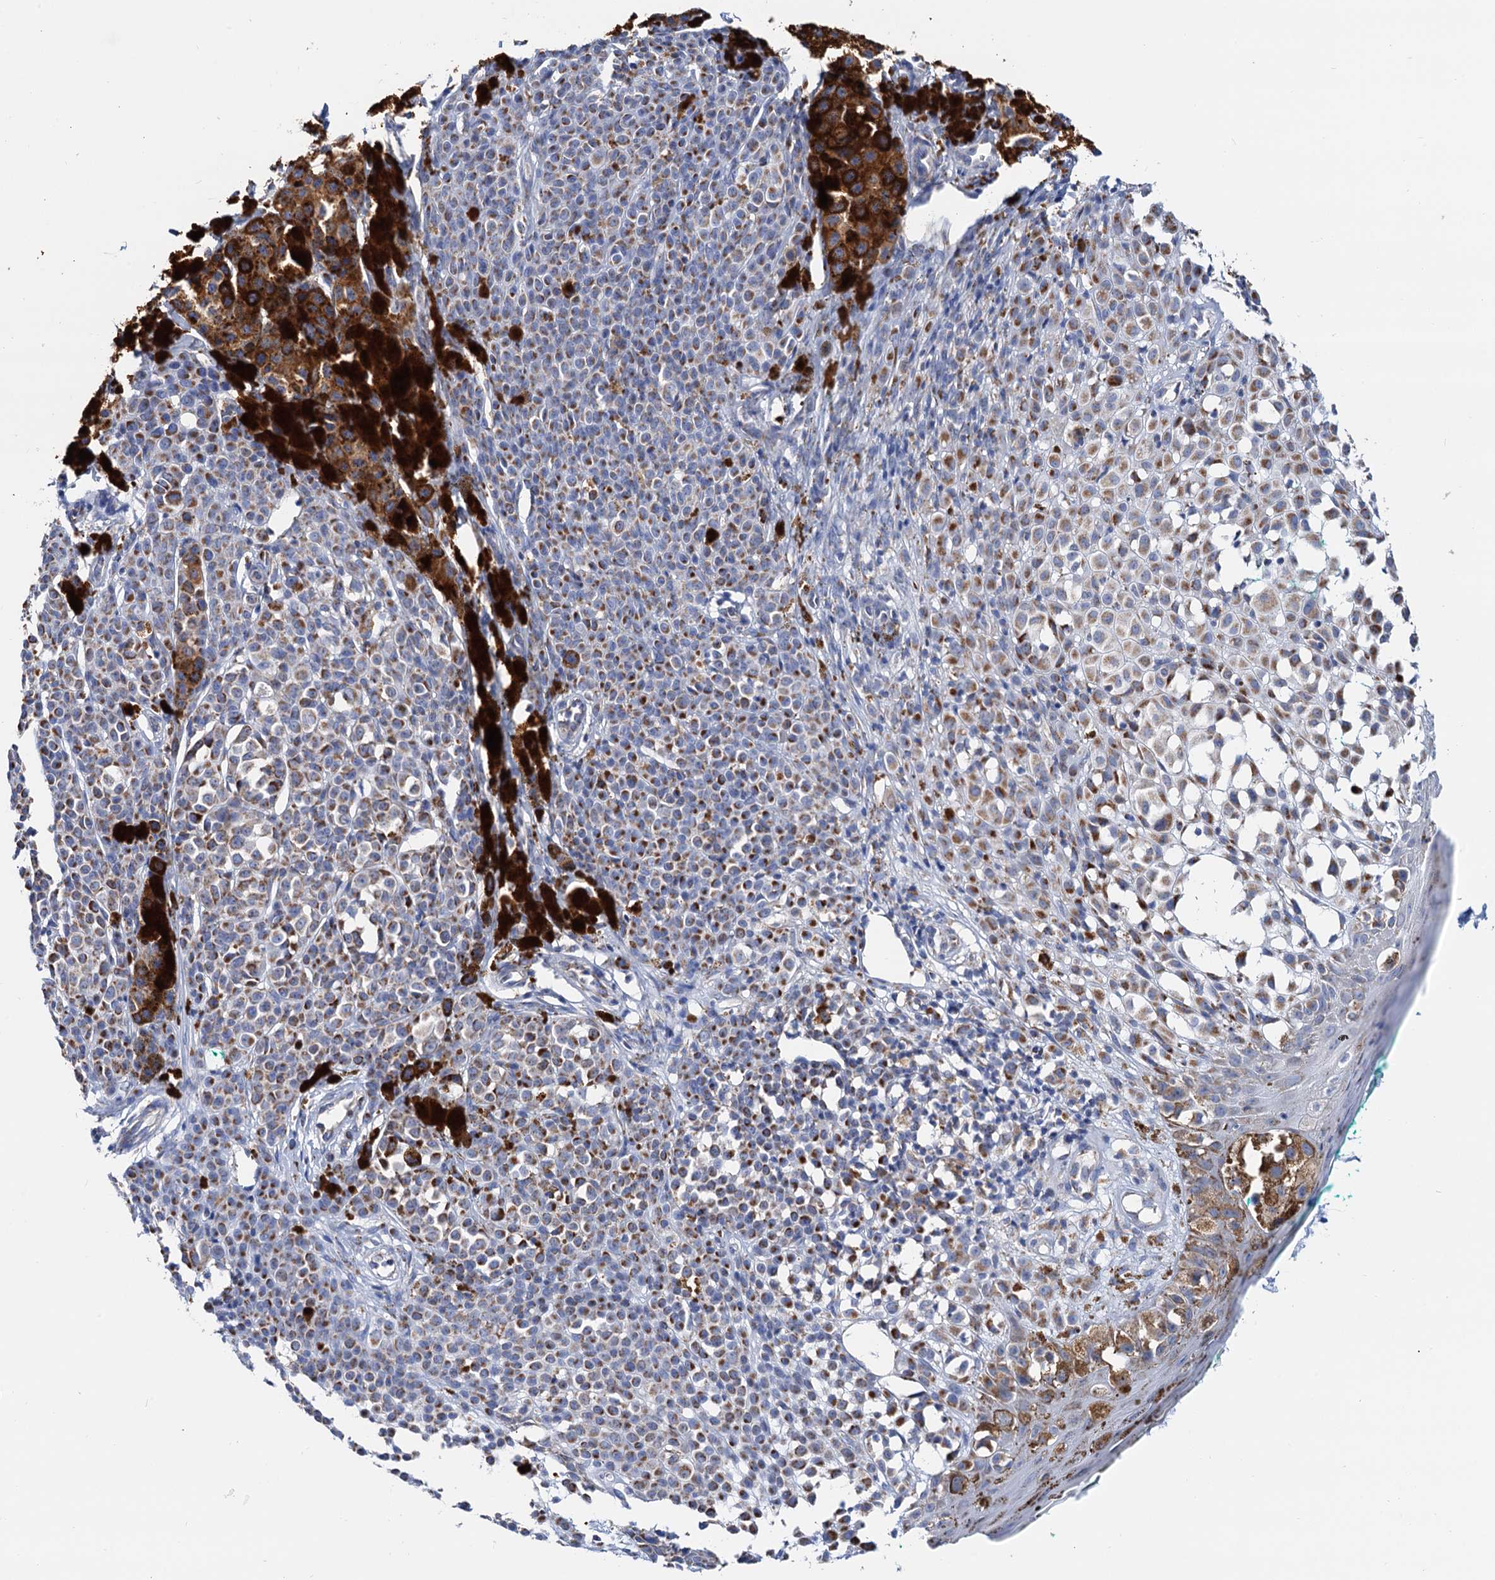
{"staining": {"intensity": "moderate", "quantity": "25%-75%", "location": "cytoplasmic/membranous"}, "tissue": "melanoma", "cell_type": "Tumor cells", "image_type": "cancer", "snomed": [{"axis": "morphology", "description": "Malignant melanoma, NOS"}, {"axis": "topography", "description": "Skin of leg"}], "caption": "Approximately 25%-75% of tumor cells in malignant melanoma display moderate cytoplasmic/membranous protein staining as visualized by brown immunohistochemical staining.", "gene": "C2CD3", "patient": {"sex": "female", "age": 72}}